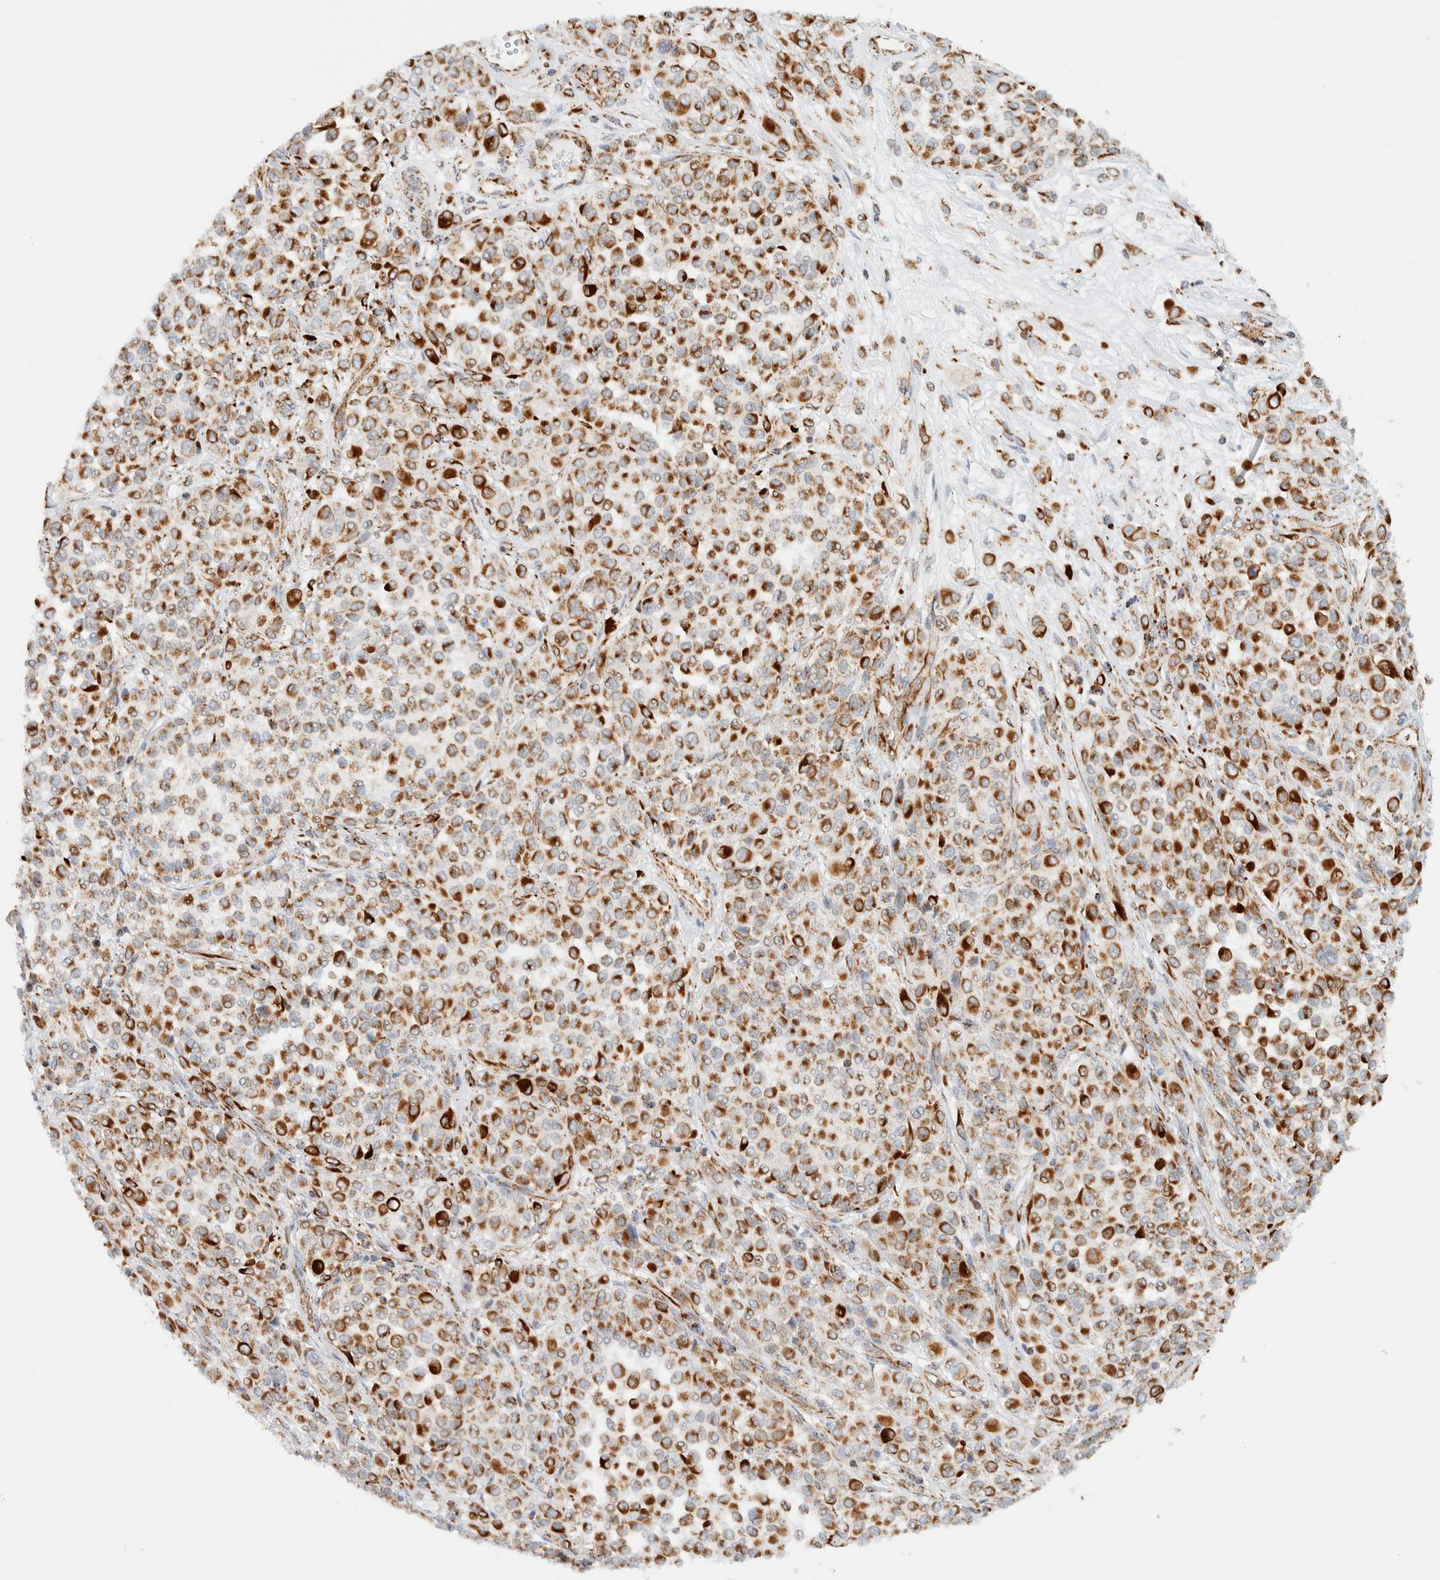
{"staining": {"intensity": "moderate", "quantity": ">75%", "location": "cytoplasmic/membranous"}, "tissue": "melanoma", "cell_type": "Tumor cells", "image_type": "cancer", "snomed": [{"axis": "morphology", "description": "Malignant melanoma, Metastatic site"}, {"axis": "topography", "description": "Pancreas"}], "caption": "The photomicrograph demonstrates a brown stain indicating the presence of a protein in the cytoplasmic/membranous of tumor cells in melanoma. (DAB = brown stain, brightfield microscopy at high magnification).", "gene": "KIFAP3", "patient": {"sex": "female", "age": 30}}